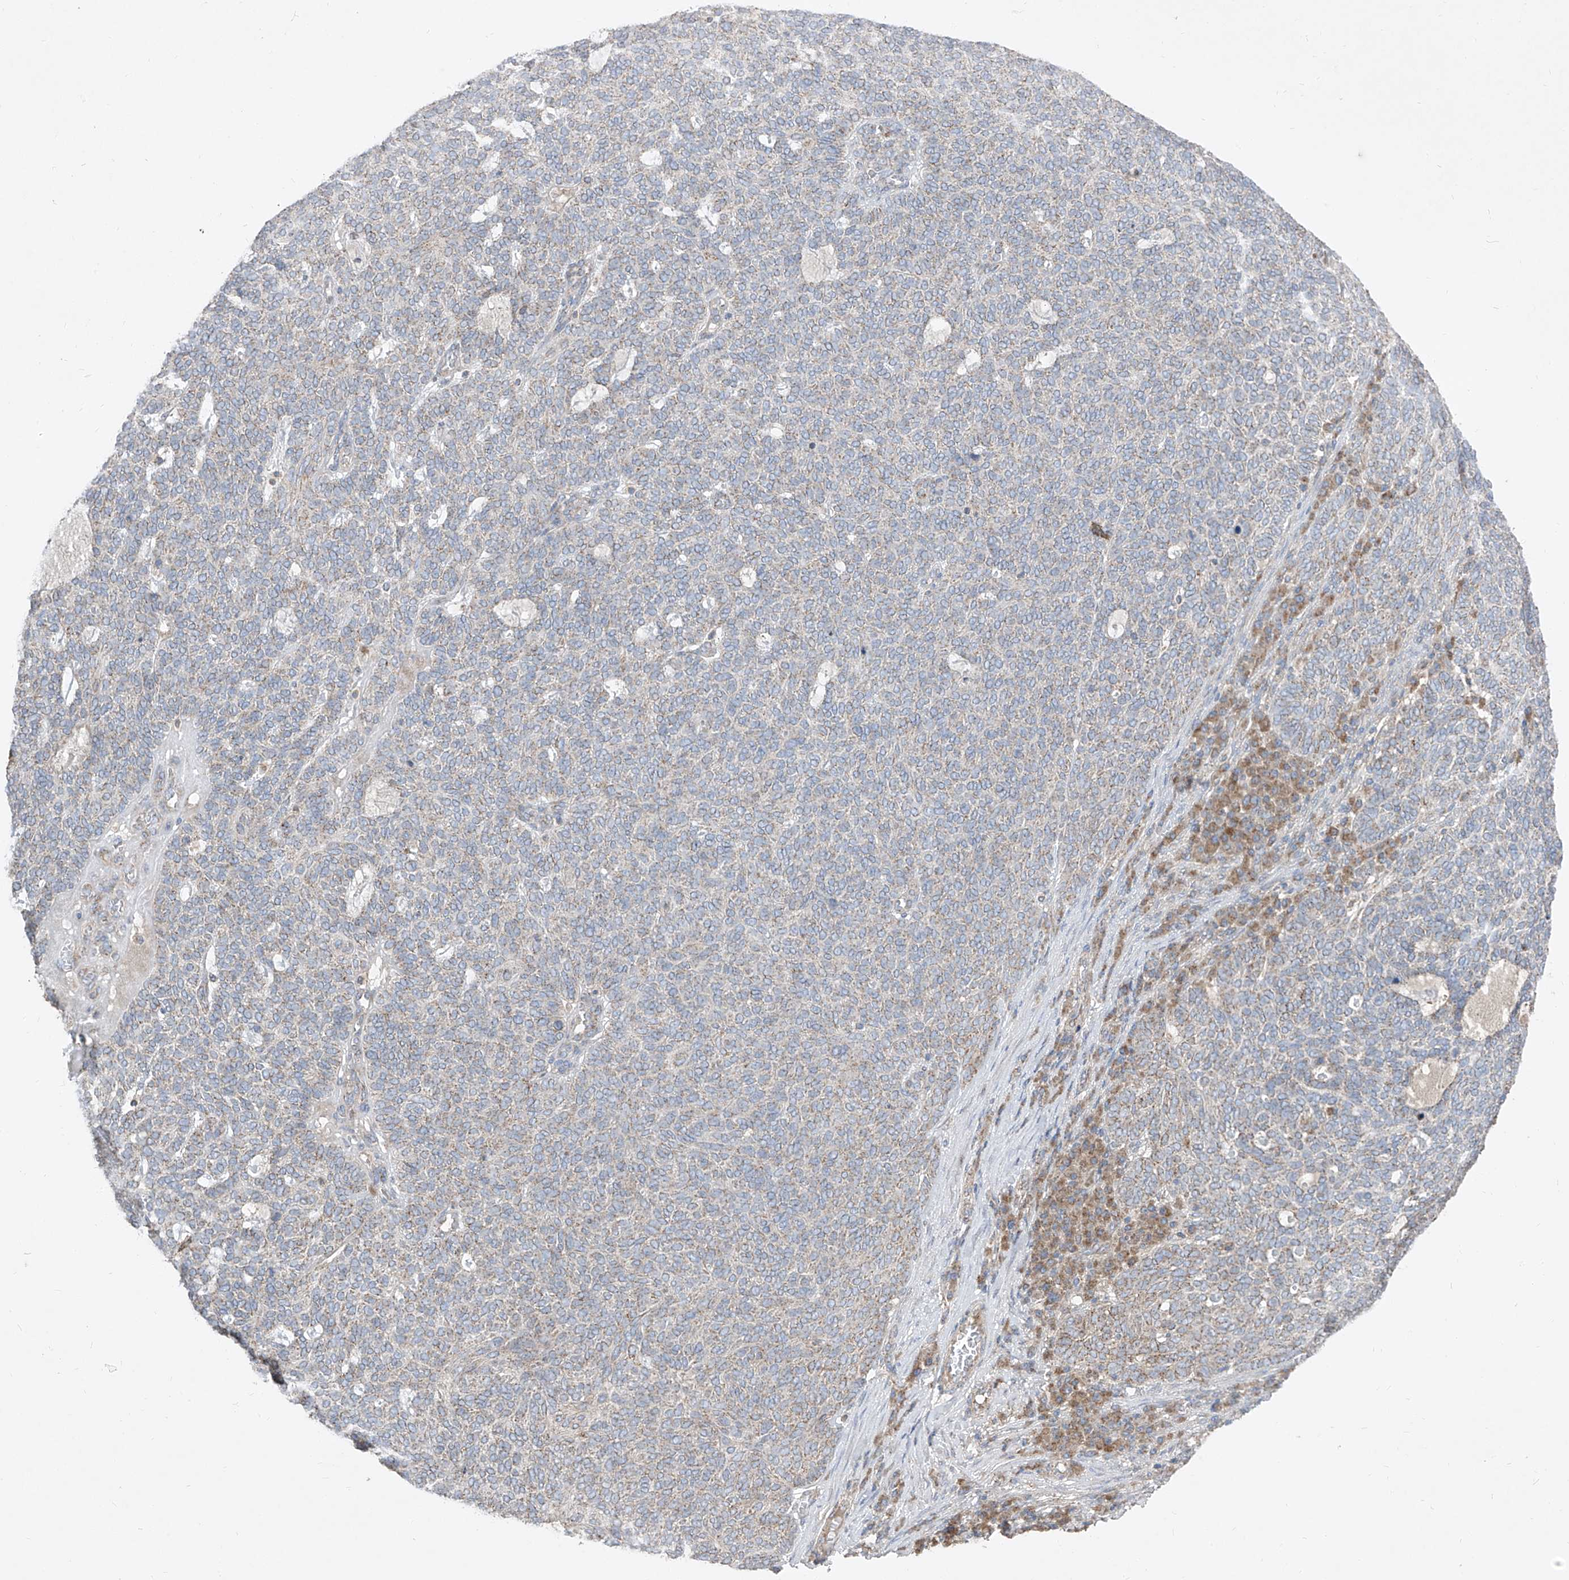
{"staining": {"intensity": "moderate", "quantity": "25%-75%", "location": "cytoplasmic/membranous"}, "tissue": "skin cancer", "cell_type": "Tumor cells", "image_type": "cancer", "snomed": [{"axis": "morphology", "description": "Squamous cell carcinoma, NOS"}, {"axis": "topography", "description": "Skin"}], "caption": "Brown immunohistochemical staining in human skin cancer shows moderate cytoplasmic/membranous positivity in approximately 25%-75% of tumor cells. The staining is performed using DAB brown chromogen to label protein expression. The nuclei are counter-stained blue using hematoxylin.", "gene": "ABCD3", "patient": {"sex": "female", "age": 90}}